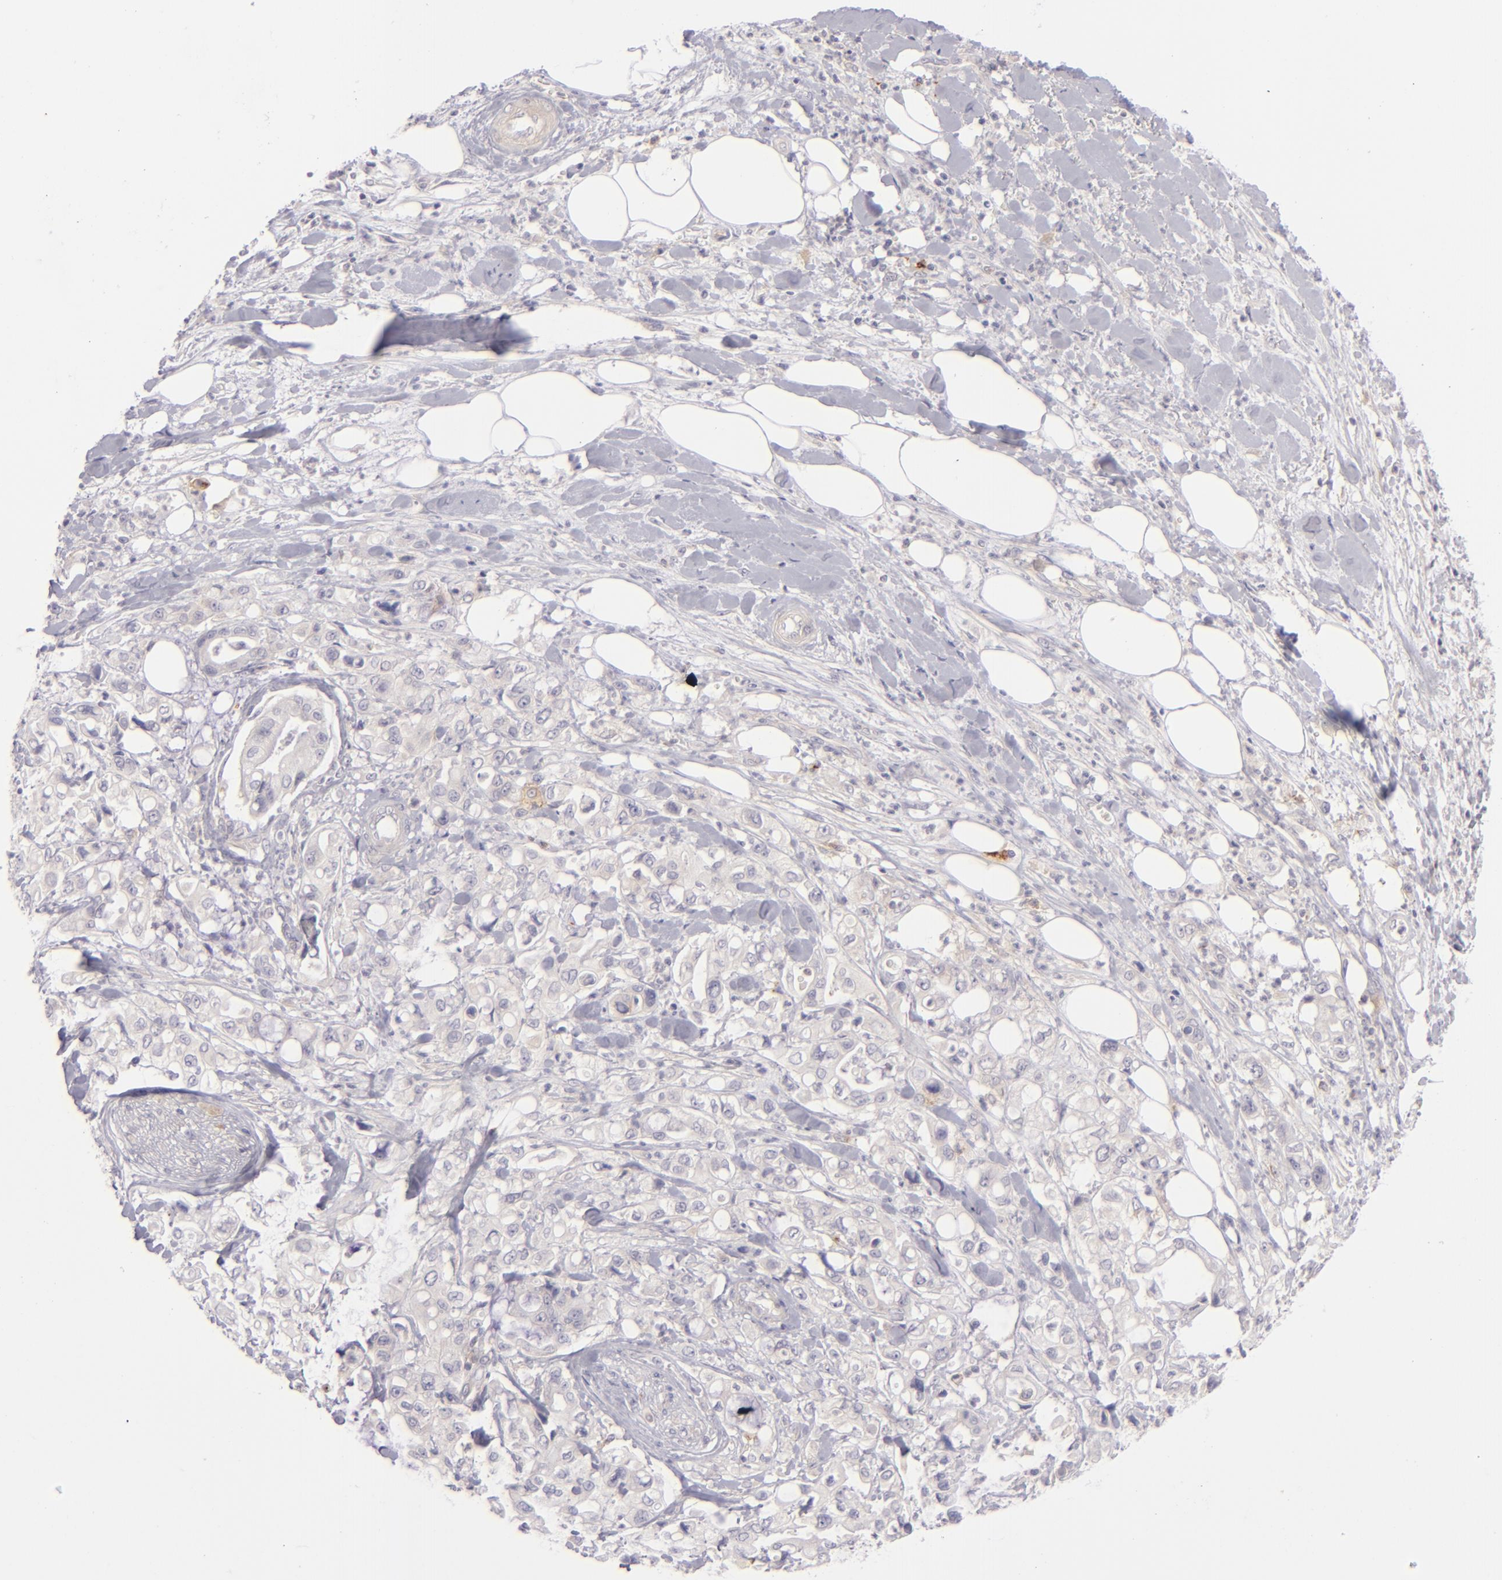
{"staining": {"intensity": "negative", "quantity": "none", "location": "none"}, "tissue": "pancreatic cancer", "cell_type": "Tumor cells", "image_type": "cancer", "snomed": [{"axis": "morphology", "description": "Adenocarcinoma, NOS"}, {"axis": "topography", "description": "Pancreas"}], "caption": "Pancreatic adenocarcinoma was stained to show a protein in brown. There is no significant expression in tumor cells.", "gene": "CD83", "patient": {"sex": "male", "age": 70}}